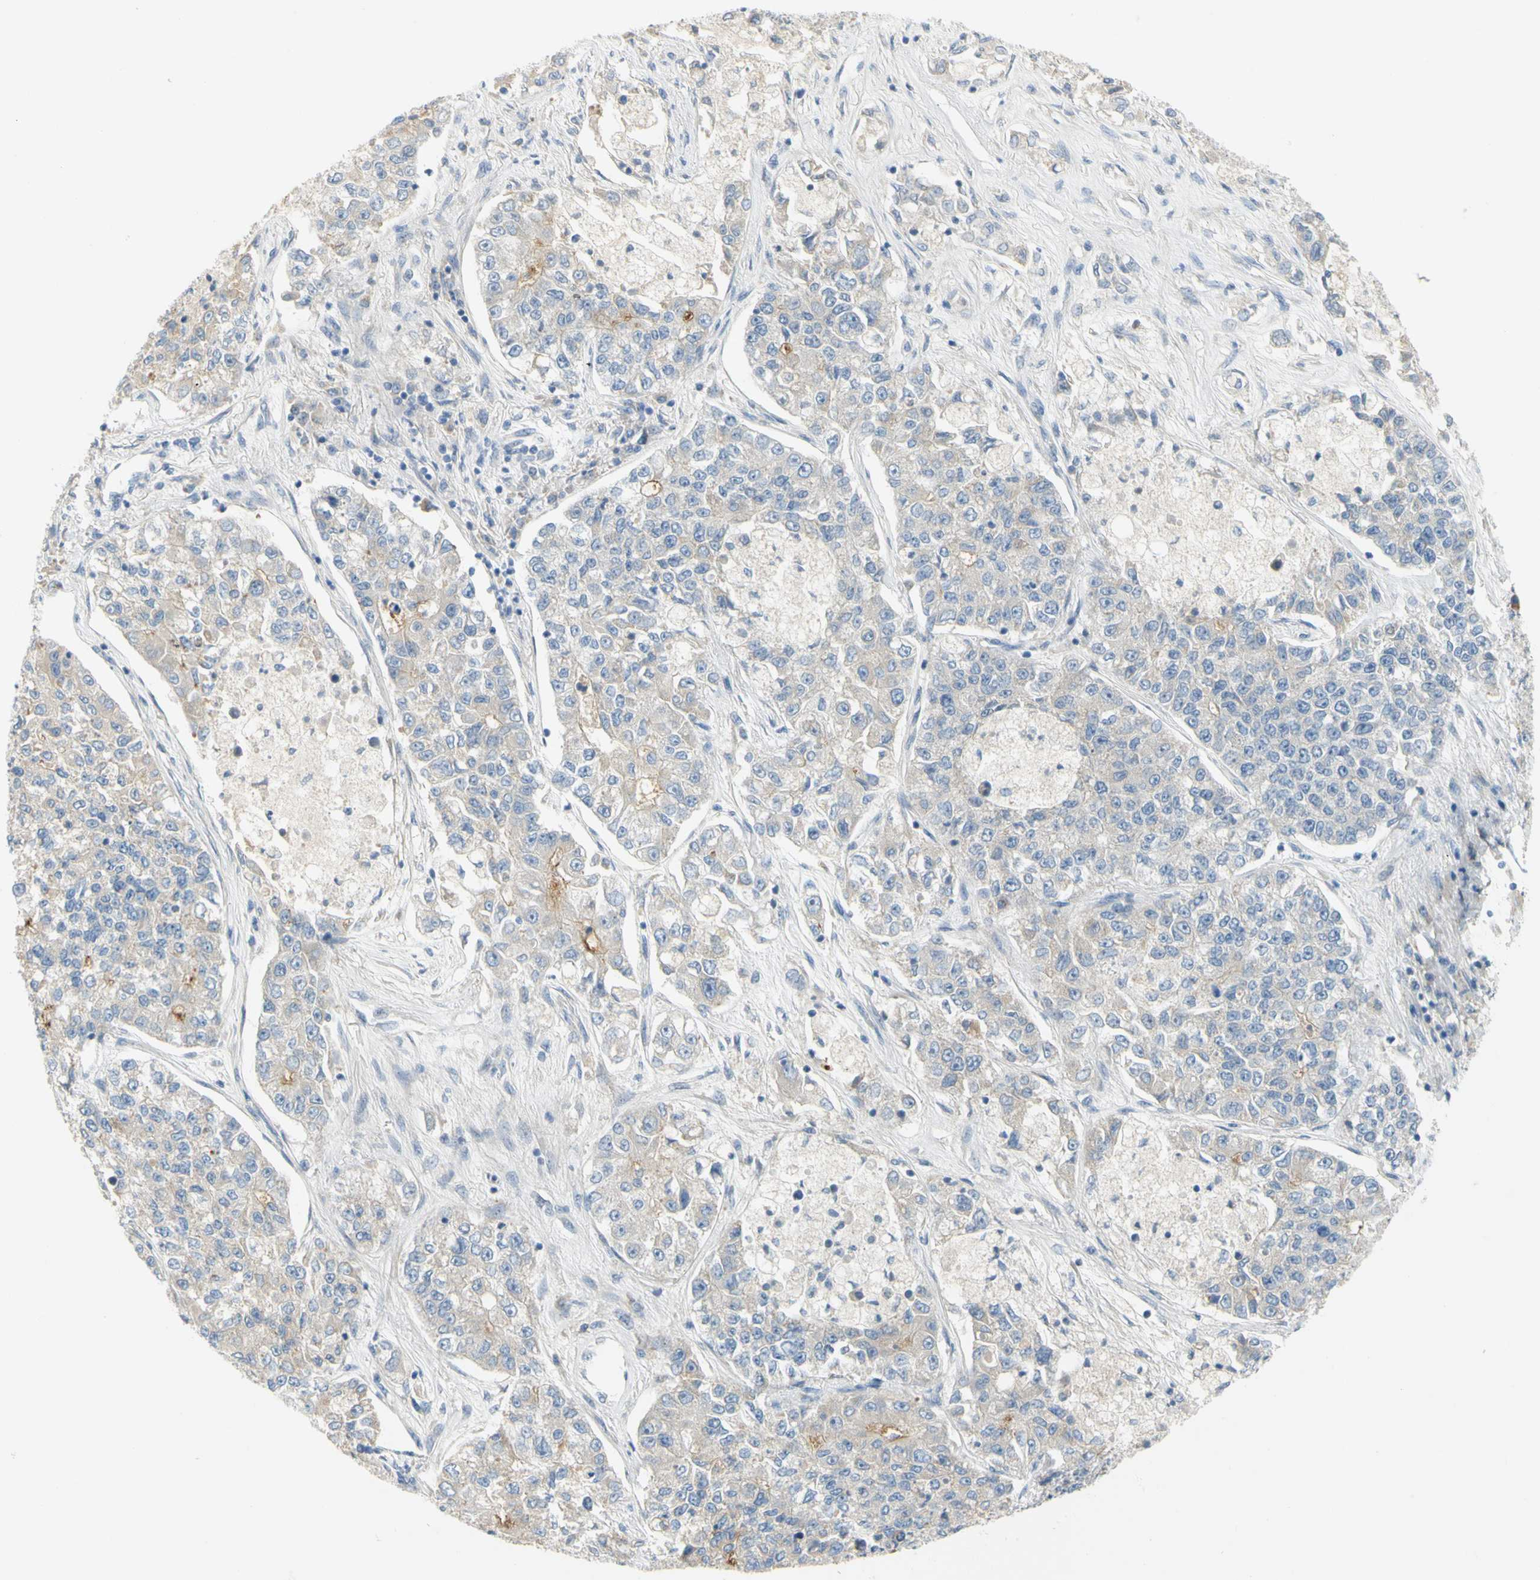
{"staining": {"intensity": "weak", "quantity": "25%-75%", "location": "cytoplasmic/membranous"}, "tissue": "lung cancer", "cell_type": "Tumor cells", "image_type": "cancer", "snomed": [{"axis": "morphology", "description": "Adenocarcinoma, NOS"}, {"axis": "topography", "description": "Lung"}], "caption": "Immunohistochemical staining of human lung cancer reveals low levels of weak cytoplasmic/membranous expression in about 25%-75% of tumor cells.", "gene": "CCNB2", "patient": {"sex": "male", "age": 49}}